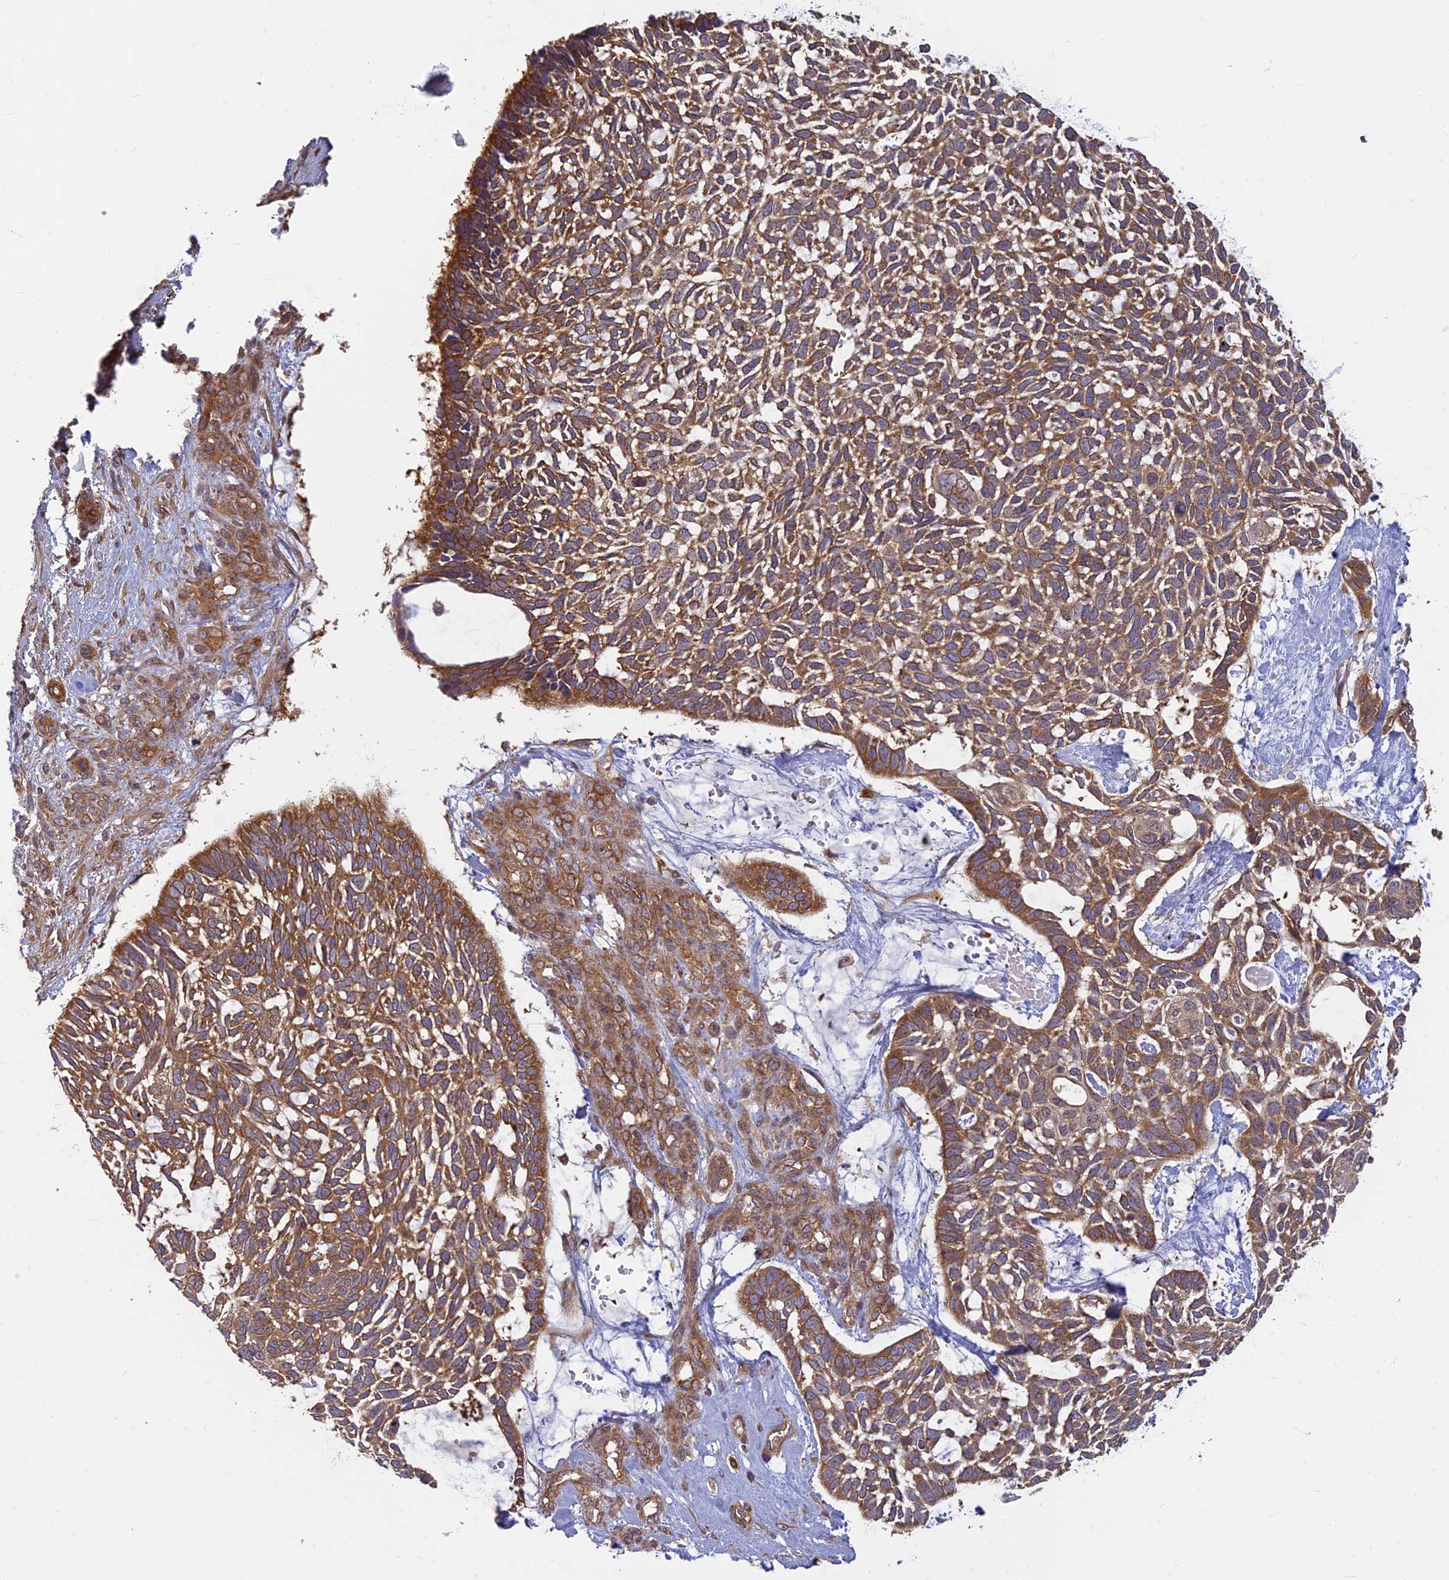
{"staining": {"intensity": "moderate", "quantity": ">75%", "location": "cytoplasmic/membranous"}, "tissue": "skin cancer", "cell_type": "Tumor cells", "image_type": "cancer", "snomed": [{"axis": "morphology", "description": "Basal cell carcinoma"}, {"axis": "topography", "description": "Skin"}], "caption": "Moderate cytoplasmic/membranous expression is appreciated in approximately >75% of tumor cells in basal cell carcinoma (skin).", "gene": "TCF25", "patient": {"sex": "male", "age": 88}}